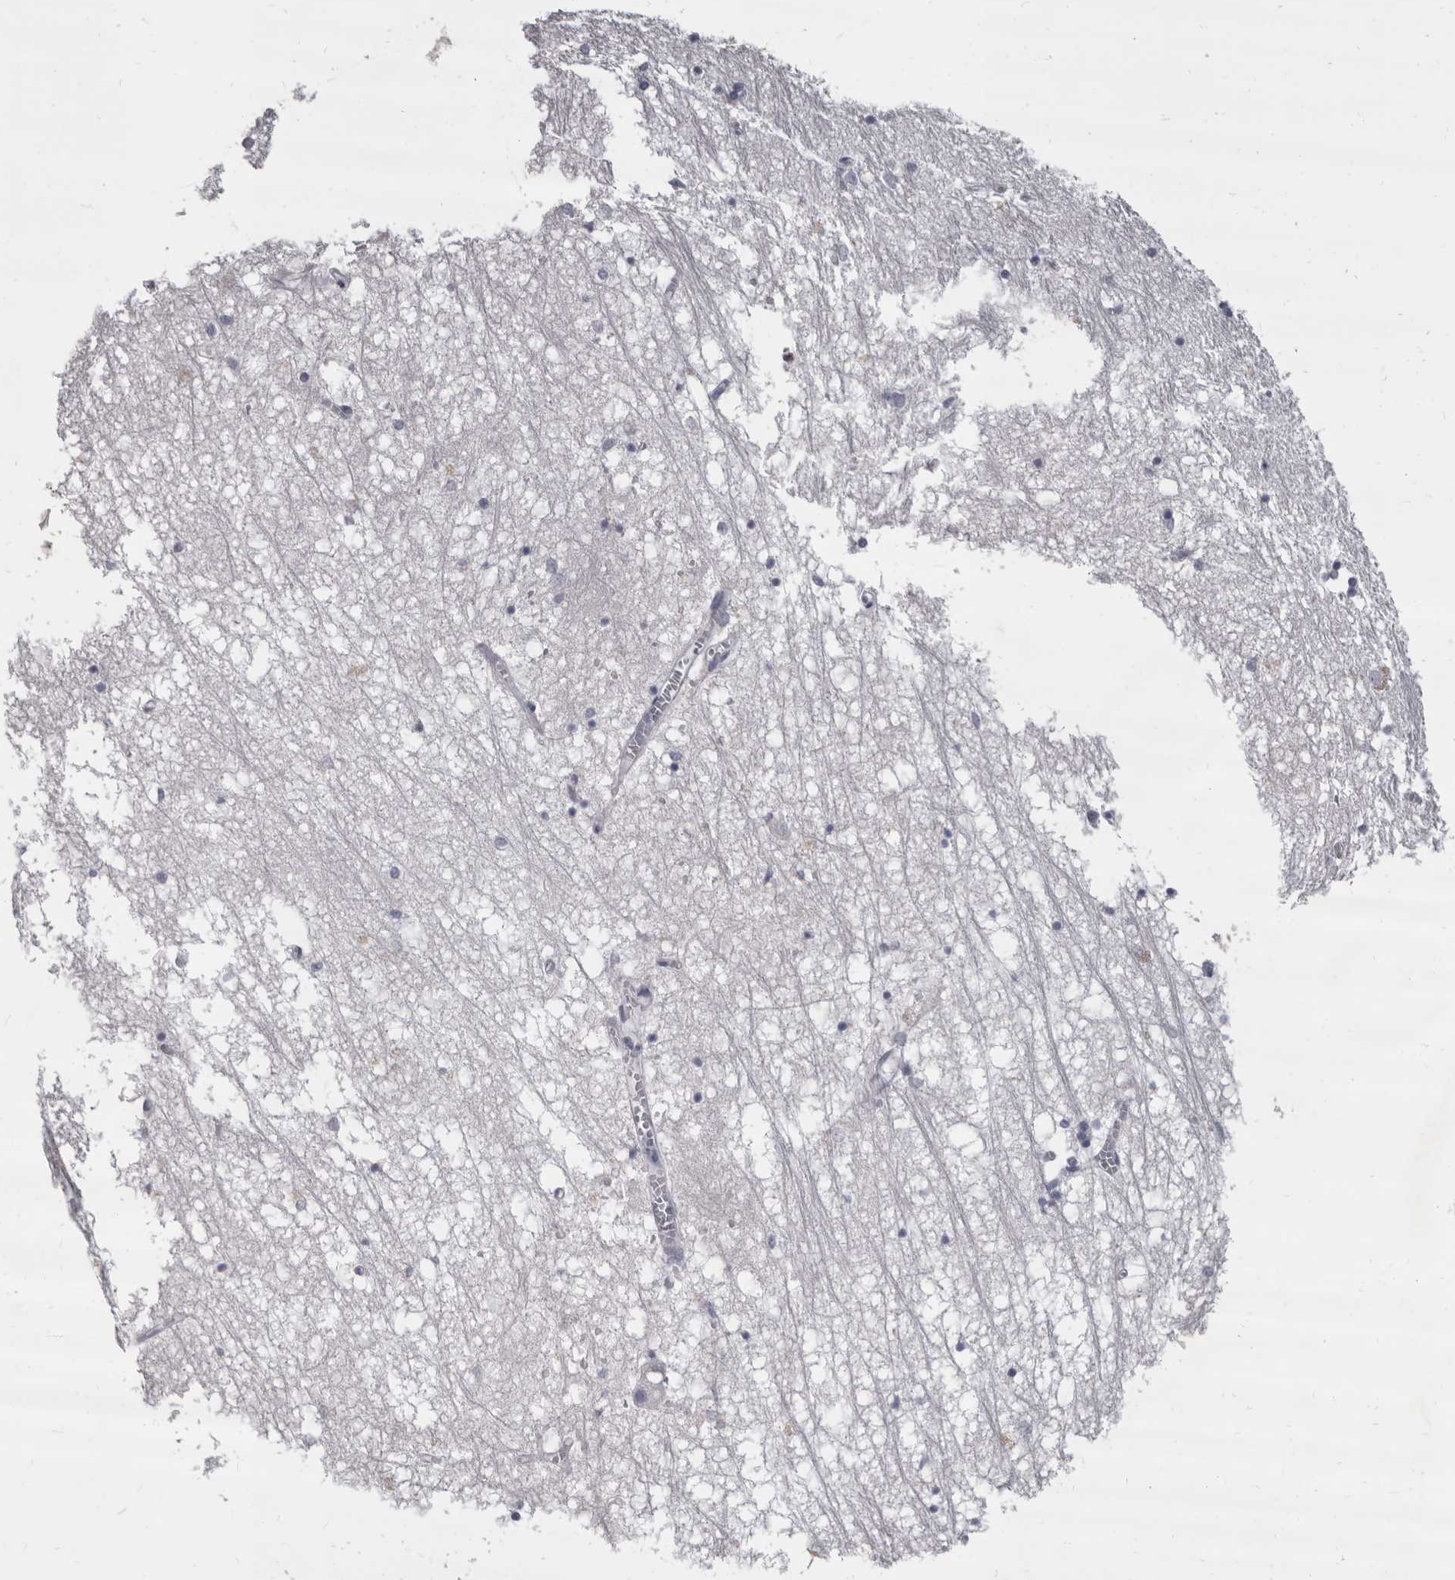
{"staining": {"intensity": "negative", "quantity": "none", "location": "none"}, "tissue": "hippocampus", "cell_type": "Glial cells", "image_type": "normal", "snomed": [{"axis": "morphology", "description": "Normal tissue, NOS"}, {"axis": "topography", "description": "Hippocampus"}], "caption": "This histopathology image is of unremarkable hippocampus stained with IHC to label a protein in brown with the nuclei are counter-stained blue. There is no staining in glial cells.", "gene": "GZMH", "patient": {"sex": "male", "age": 70}}